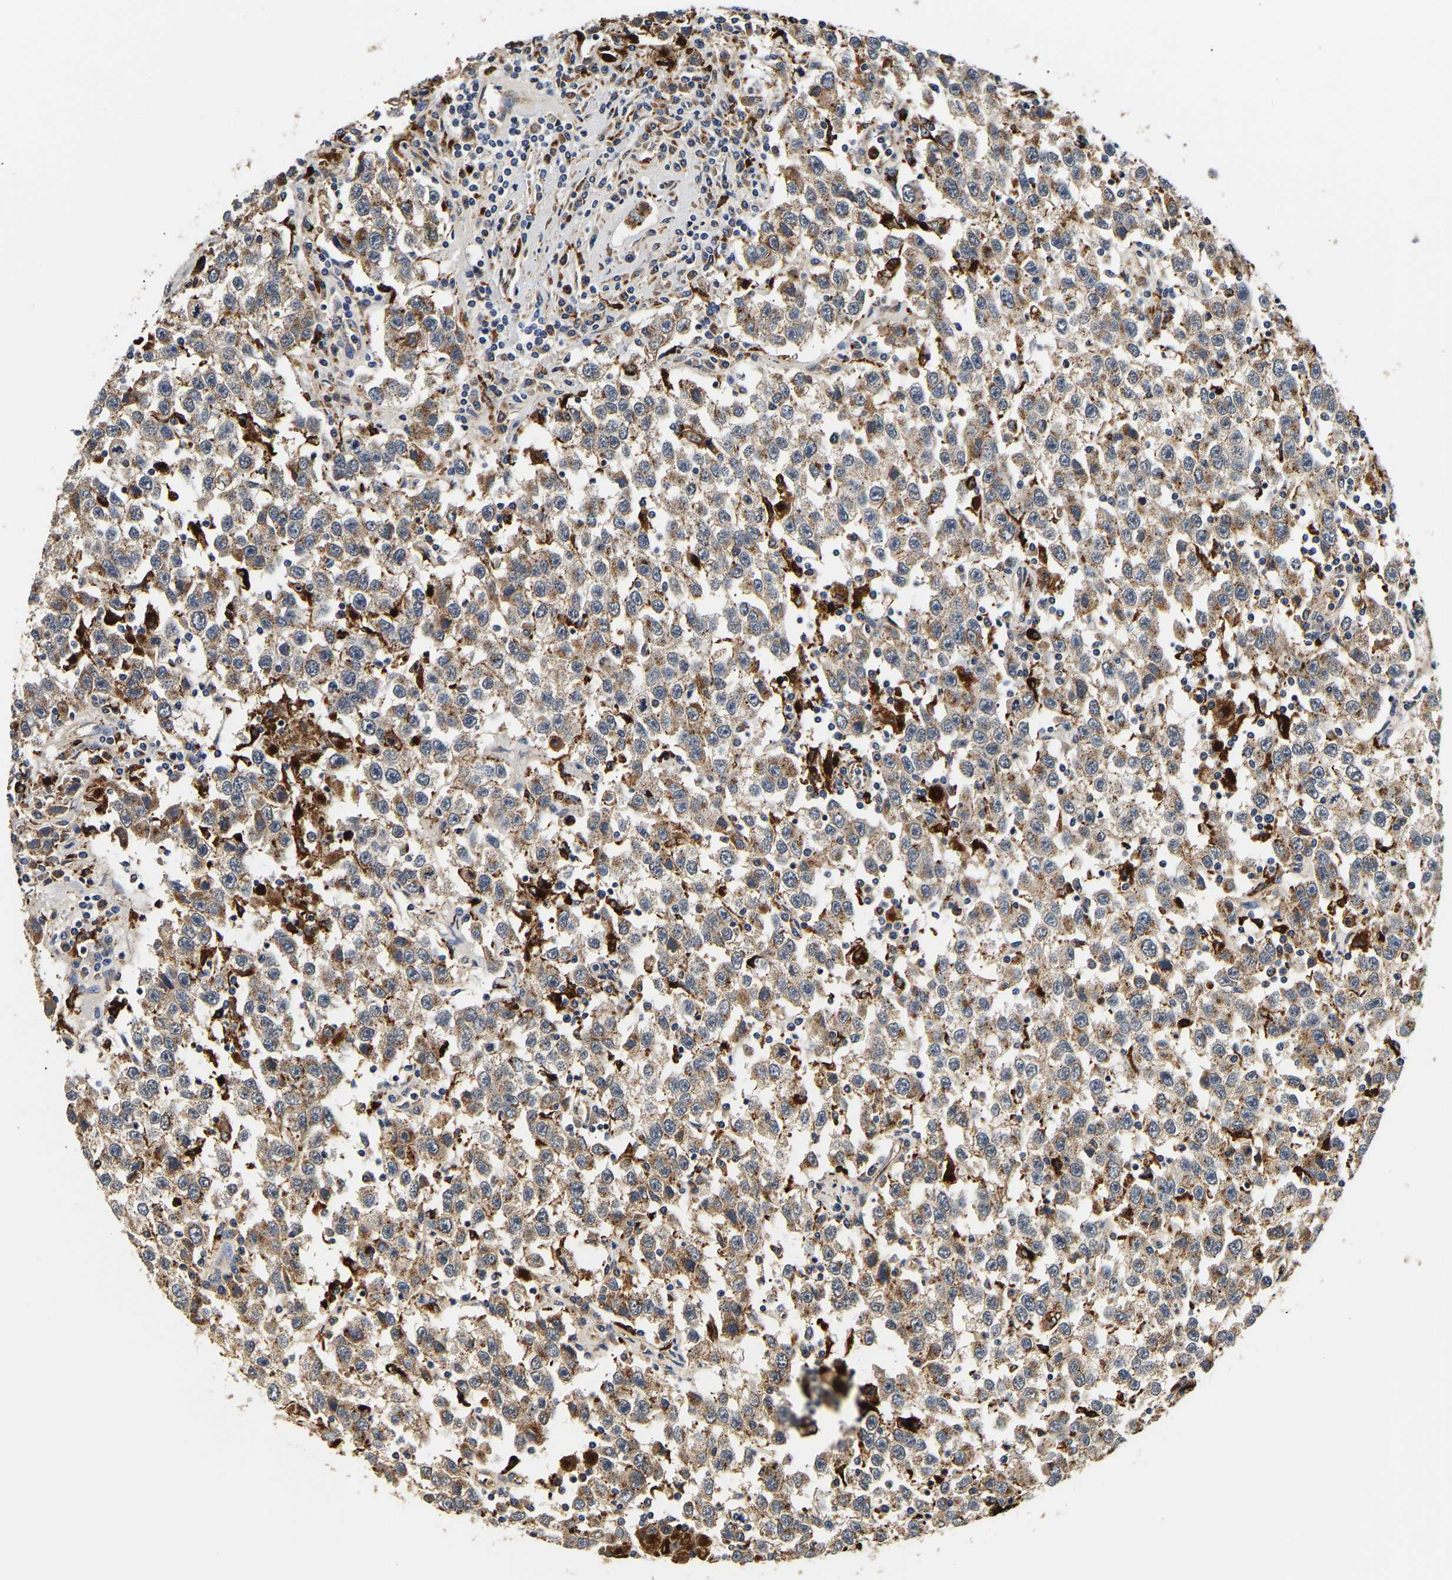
{"staining": {"intensity": "moderate", "quantity": ">75%", "location": "cytoplasmic/membranous"}, "tissue": "testis cancer", "cell_type": "Tumor cells", "image_type": "cancer", "snomed": [{"axis": "morphology", "description": "Seminoma, NOS"}, {"axis": "topography", "description": "Testis"}], "caption": "Human testis cancer (seminoma) stained with a protein marker exhibits moderate staining in tumor cells.", "gene": "SMU1", "patient": {"sex": "male", "age": 41}}